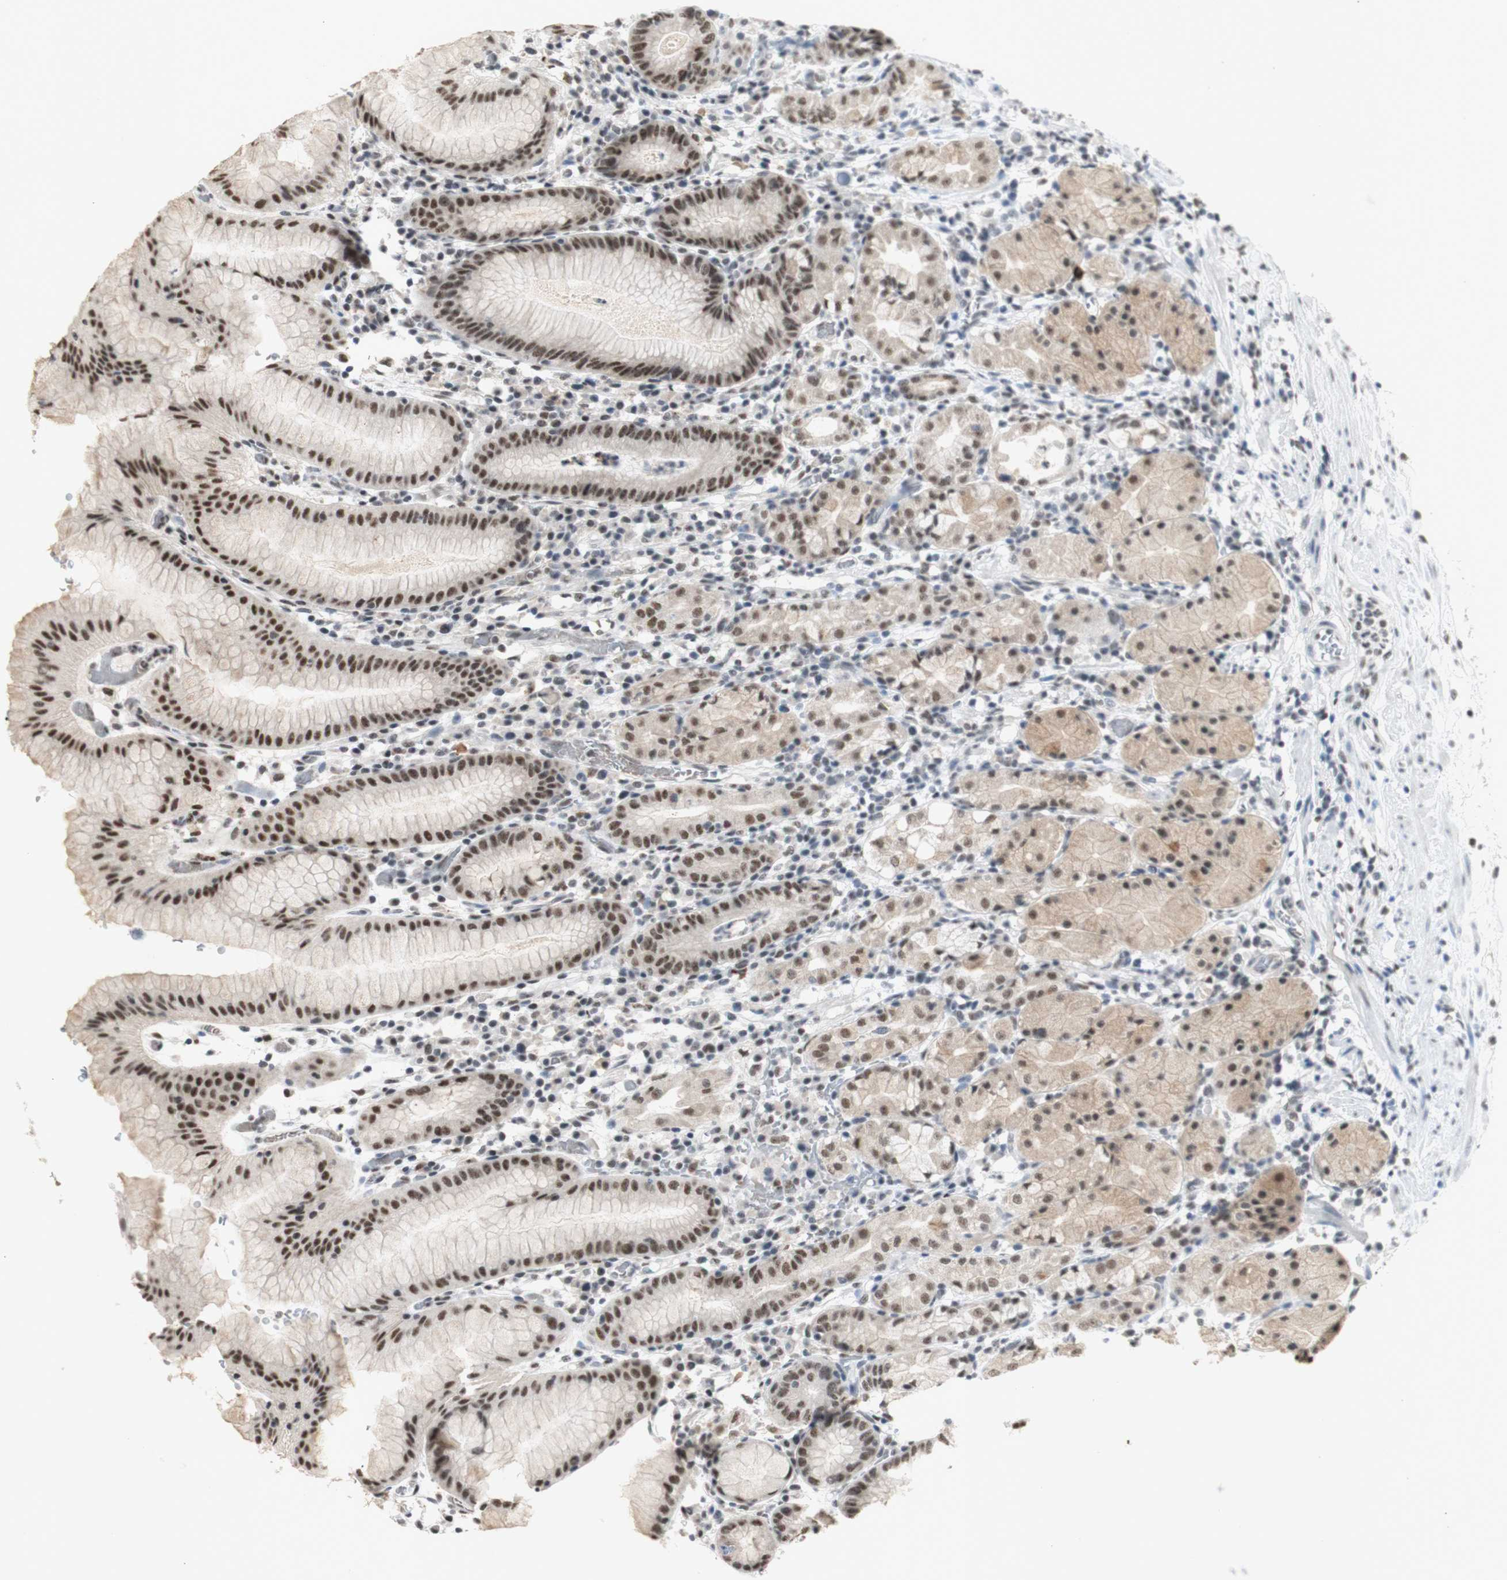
{"staining": {"intensity": "strong", "quantity": ">75%", "location": "cytoplasmic/membranous,nuclear"}, "tissue": "stomach", "cell_type": "Glandular cells", "image_type": "normal", "snomed": [{"axis": "morphology", "description": "Normal tissue, NOS"}, {"axis": "topography", "description": "Stomach"}, {"axis": "topography", "description": "Stomach, lower"}], "caption": "Protein staining of unremarkable stomach shows strong cytoplasmic/membranous,nuclear expression in approximately >75% of glandular cells. (DAB IHC, brown staining for protein, blue staining for nuclei).", "gene": "SNRPB", "patient": {"sex": "female", "age": 75}}